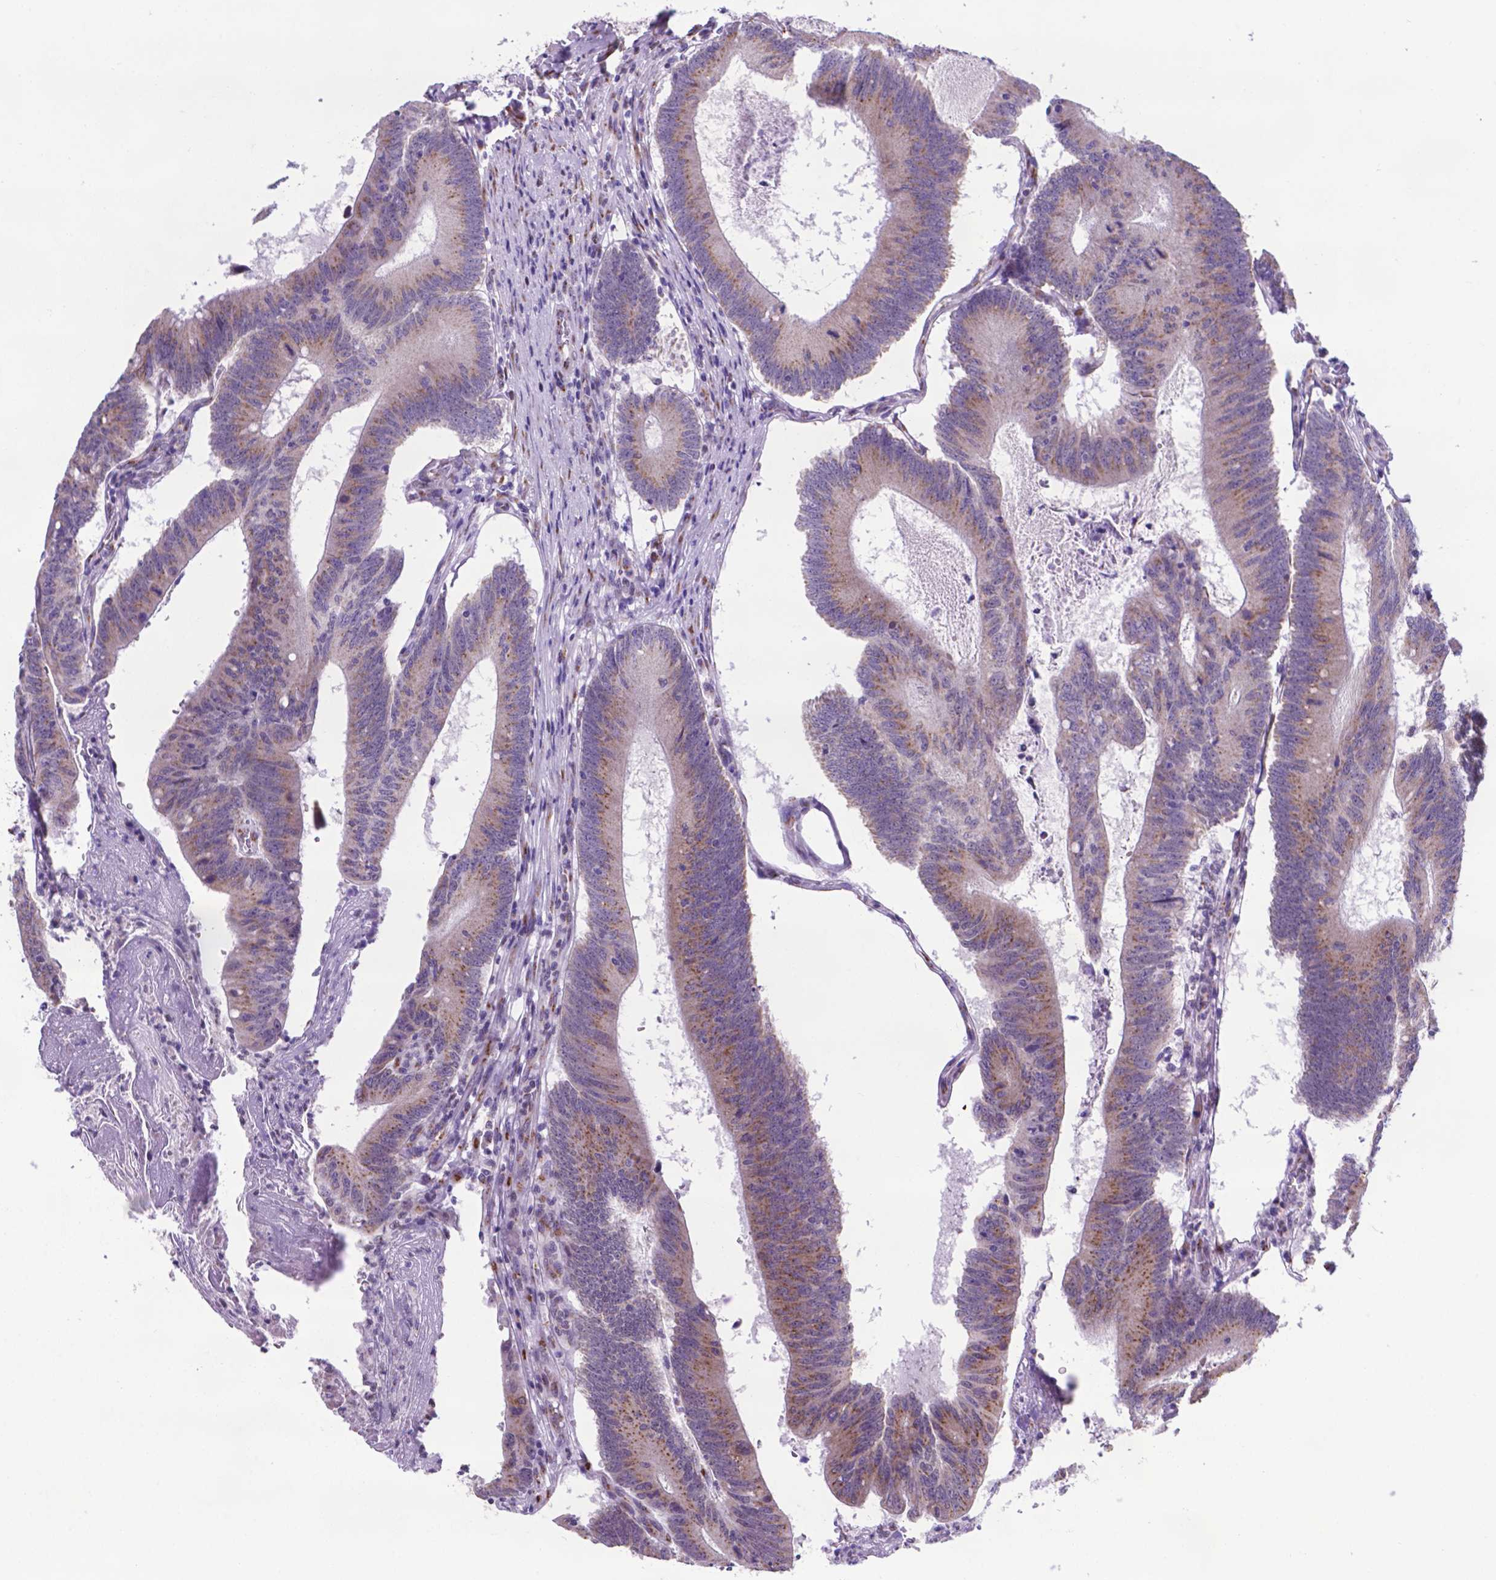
{"staining": {"intensity": "moderate", "quantity": "25%-75%", "location": "cytoplasmic/membranous"}, "tissue": "colorectal cancer", "cell_type": "Tumor cells", "image_type": "cancer", "snomed": [{"axis": "morphology", "description": "Adenocarcinoma, NOS"}, {"axis": "topography", "description": "Colon"}], "caption": "Colorectal cancer stained for a protein (brown) displays moderate cytoplasmic/membranous positive positivity in approximately 25%-75% of tumor cells.", "gene": "MRPL10", "patient": {"sex": "female", "age": 70}}